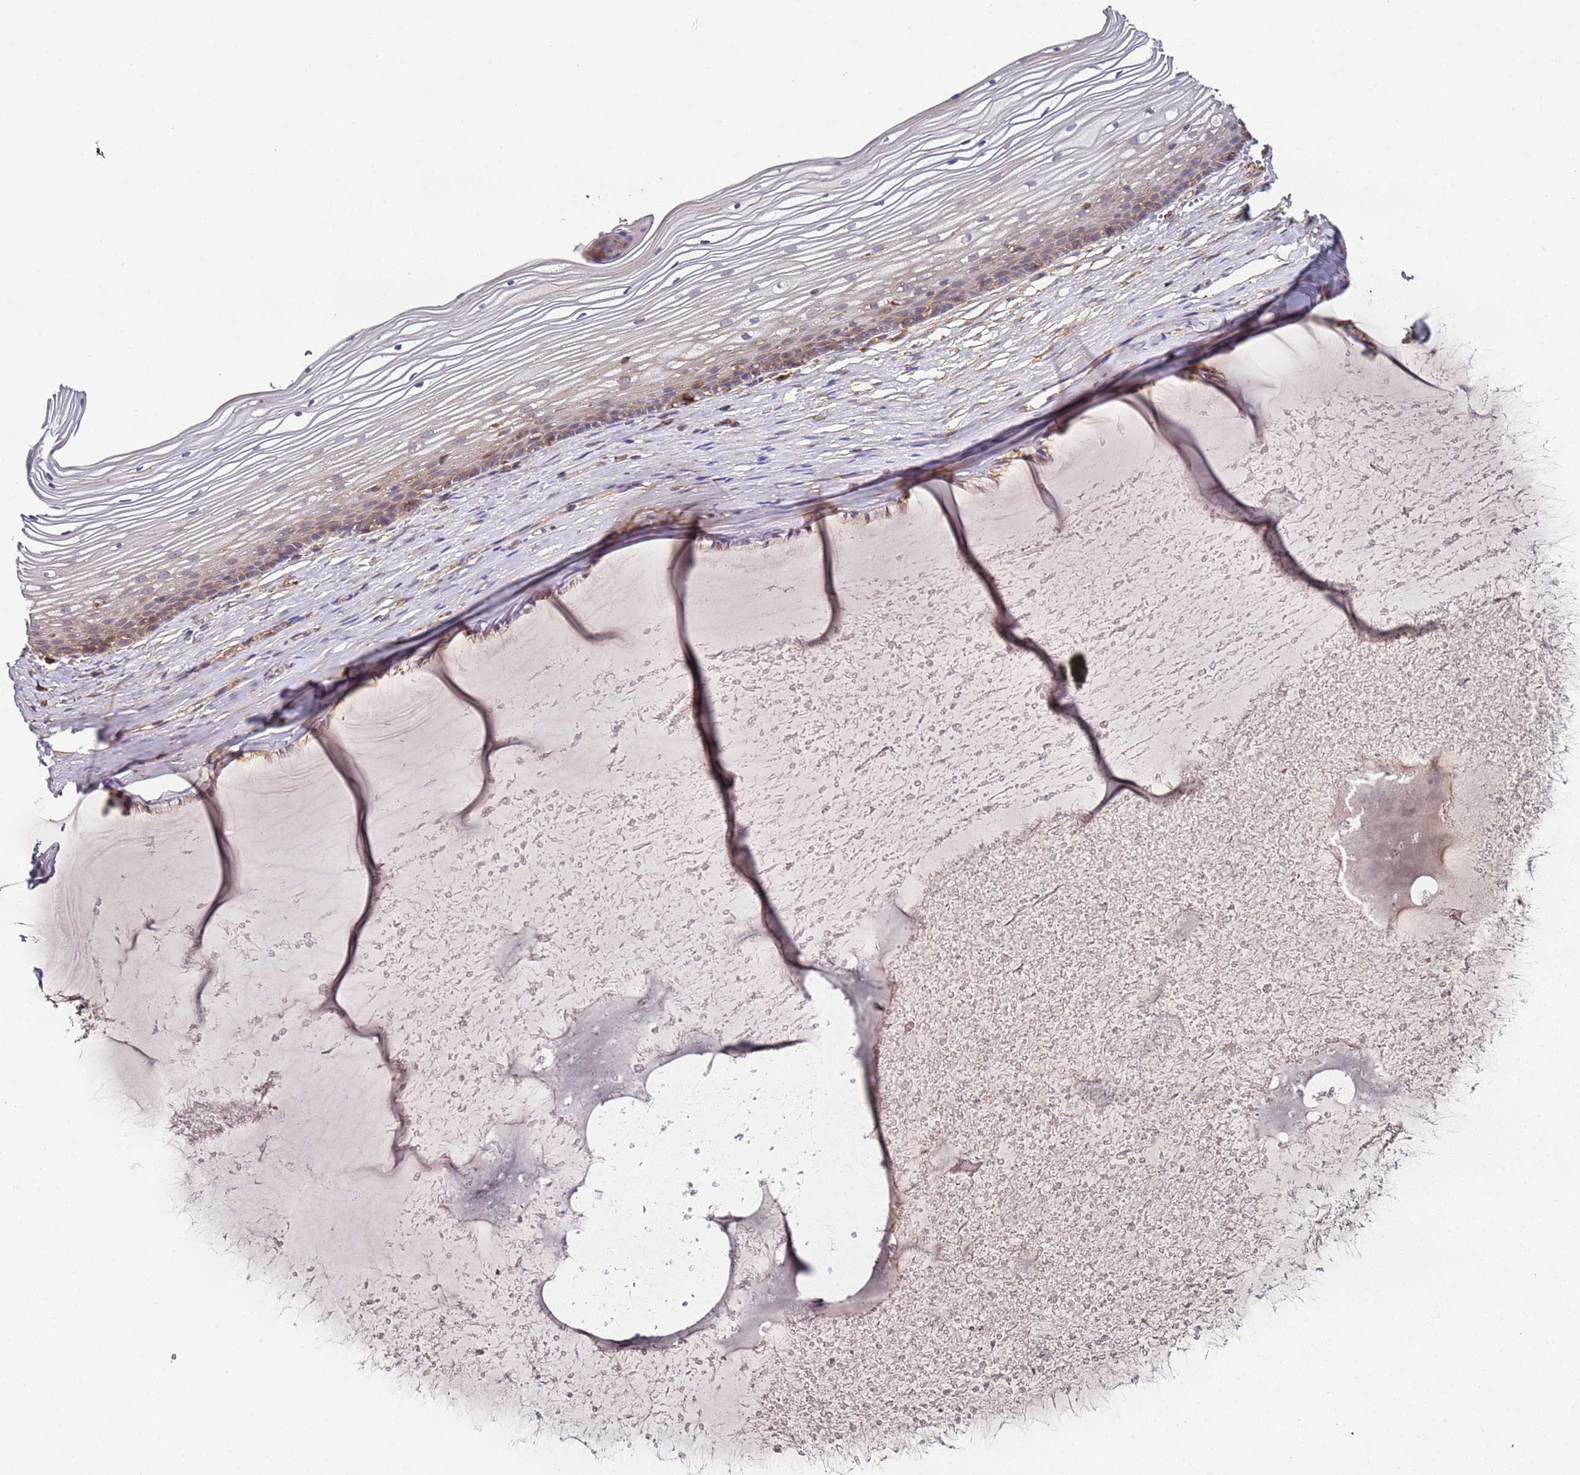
{"staining": {"intensity": "moderate", "quantity": "25%-75%", "location": "cytoplasmic/membranous"}, "tissue": "vagina", "cell_type": "Squamous epithelial cells", "image_type": "normal", "snomed": [{"axis": "morphology", "description": "Normal tissue, NOS"}, {"axis": "topography", "description": "Vagina"}, {"axis": "topography", "description": "Cervix"}], "caption": "A micrograph showing moderate cytoplasmic/membranous expression in approximately 25%-75% of squamous epithelial cells in unremarkable vagina, as visualized by brown immunohistochemical staining.", "gene": "CYP2U1", "patient": {"sex": "female", "age": 40}}